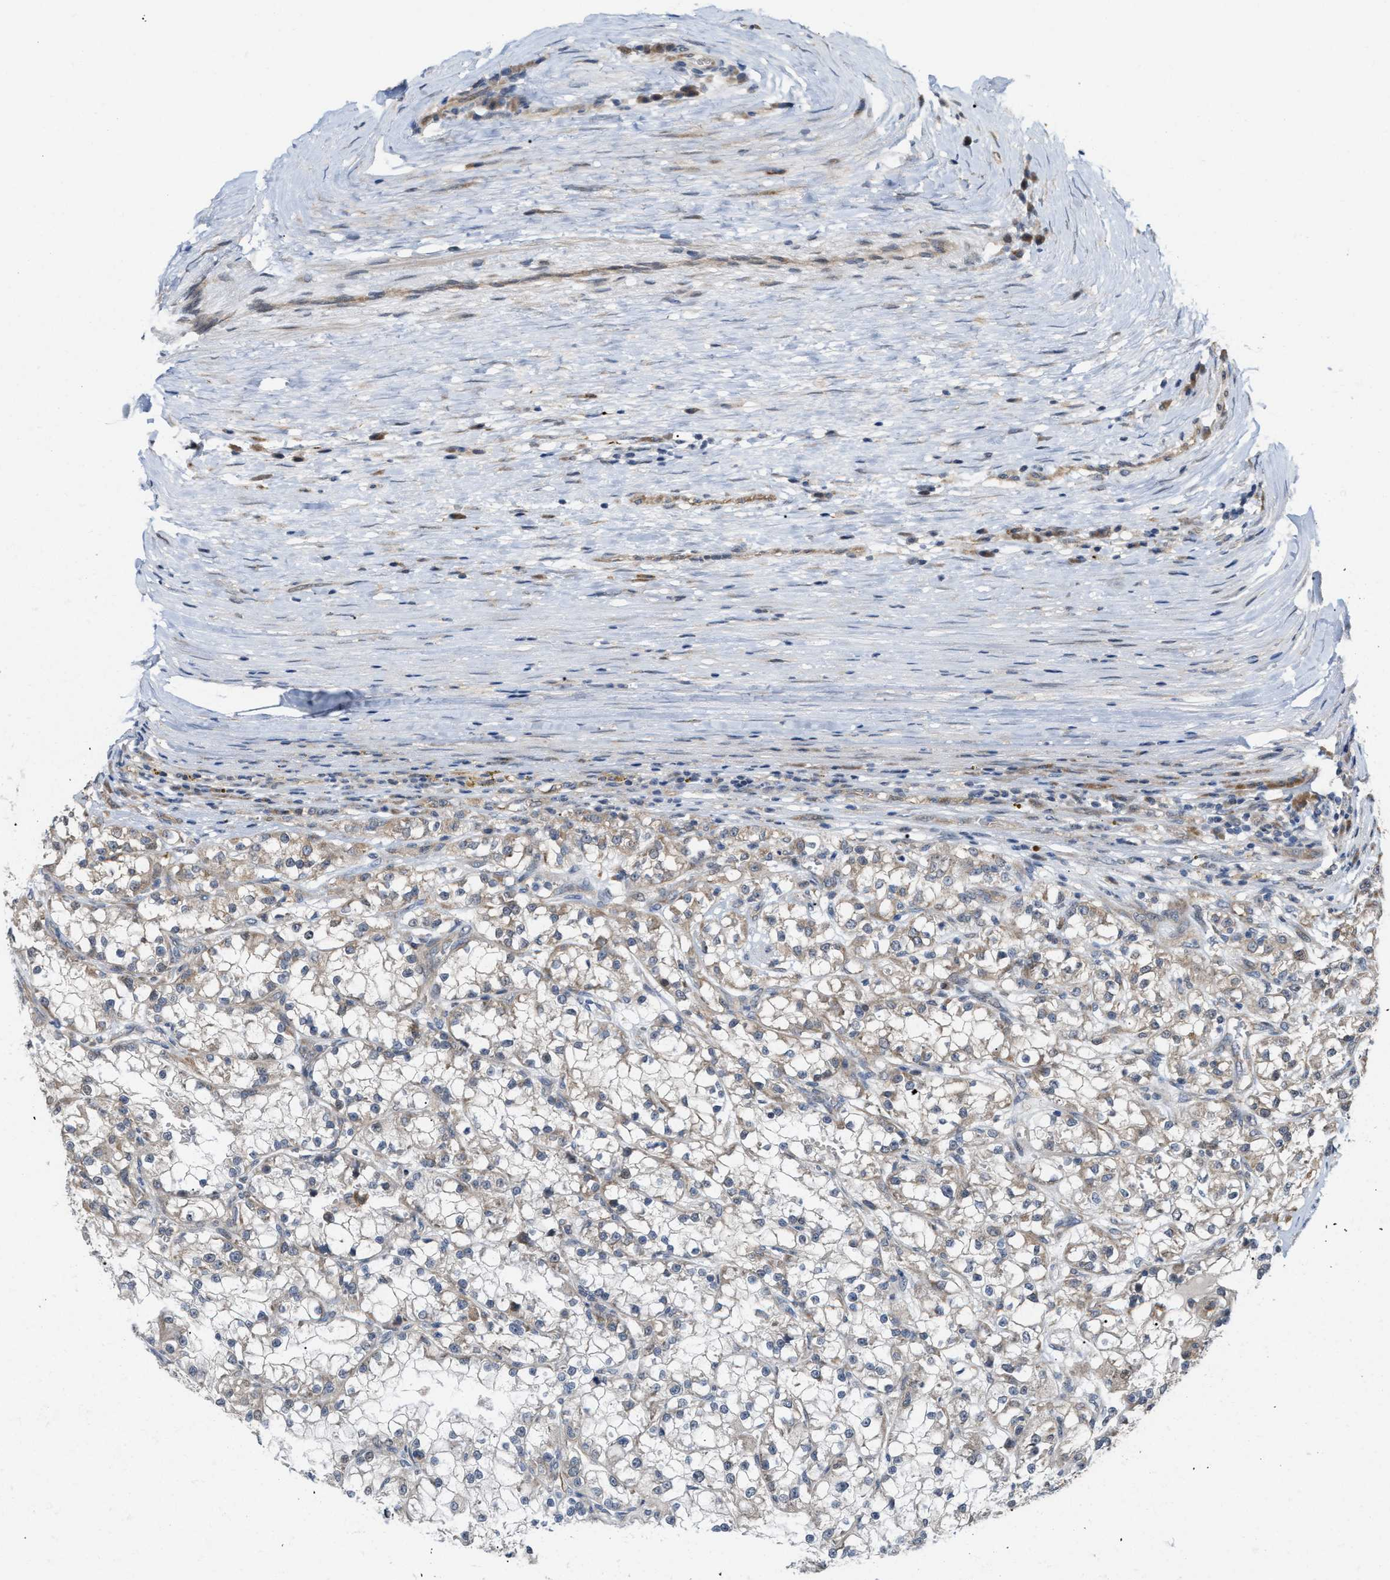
{"staining": {"intensity": "weak", "quantity": ">75%", "location": "cytoplasmic/membranous"}, "tissue": "renal cancer", "cell_type": "Tumor cells", "image_type": "cancer", "snomed": [{"axis": "morphology", "description": "Adenocarcinoma, NOS"}, {"axis": "topography", "description": "Kidney"}], "caption": "Human renal cancer stained with a protein marker shows weak staining in tumor cells.", "gene": "CSNK1A1", "patient": {"sex": "female", "age": 52}}